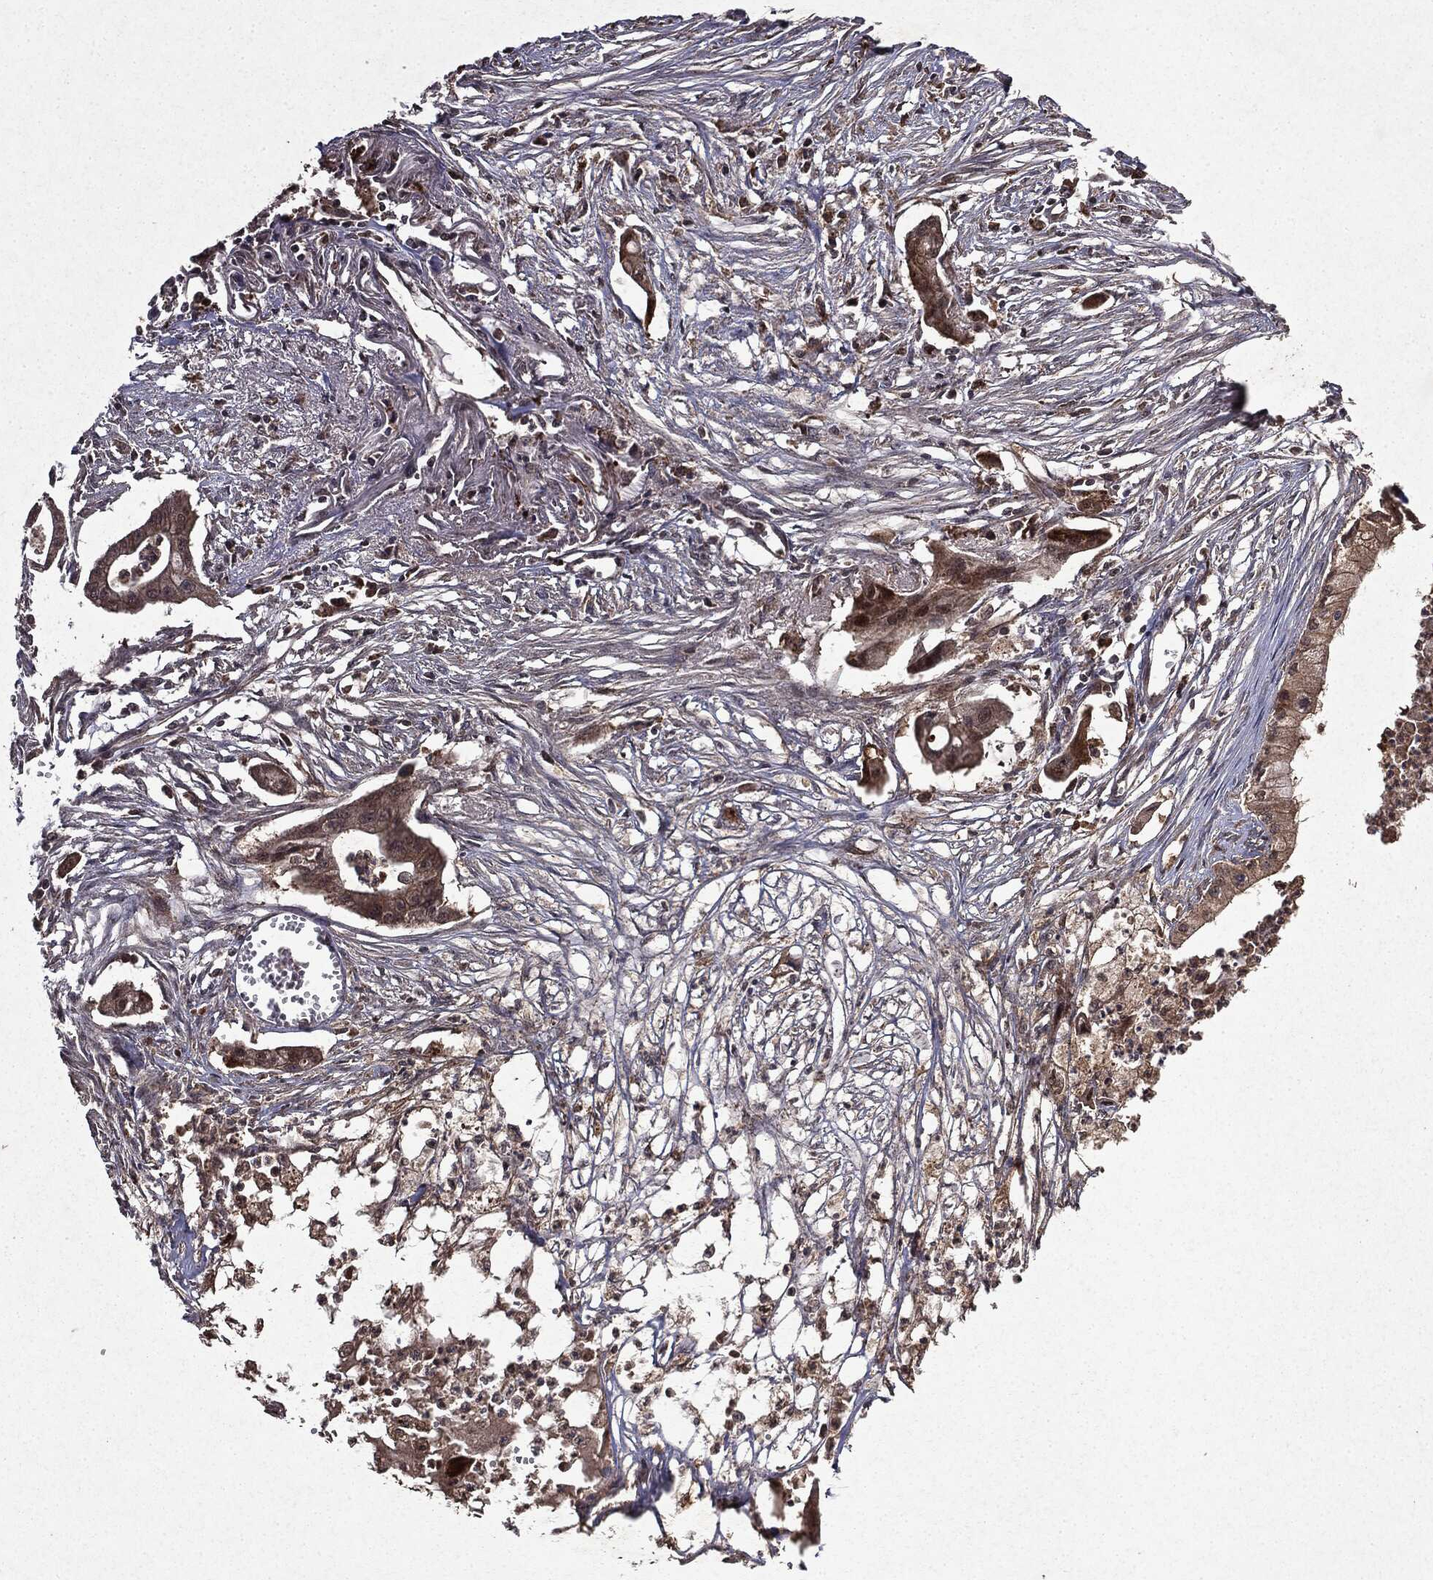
{"staining": {"intensity": "weak", "quantity": ">75%", "location": "cytoplasmic/membranous,nuclear"}, "tissue": "pancreatic cancer", "cell_type": "Tumor cells", "image_type": "cancer", "snomed": [{"axis": "morphology", "description": "Normal tissue, NOS"}, {"axis": "morphology", "description": "Adenocarcinoma, NOS"}, {"axis": "topography", "description": "Pancreas"}], "caption": "There is low levels of weak cytoplasmic/membranous and nuclear positivity in tumor cells of pancreatic cancer (adenocarcinoma), as demonstrated by immunohistochemical staining (brown color).", "gene": "MTOR", "patient": {"sex": "female", "age": 58}}